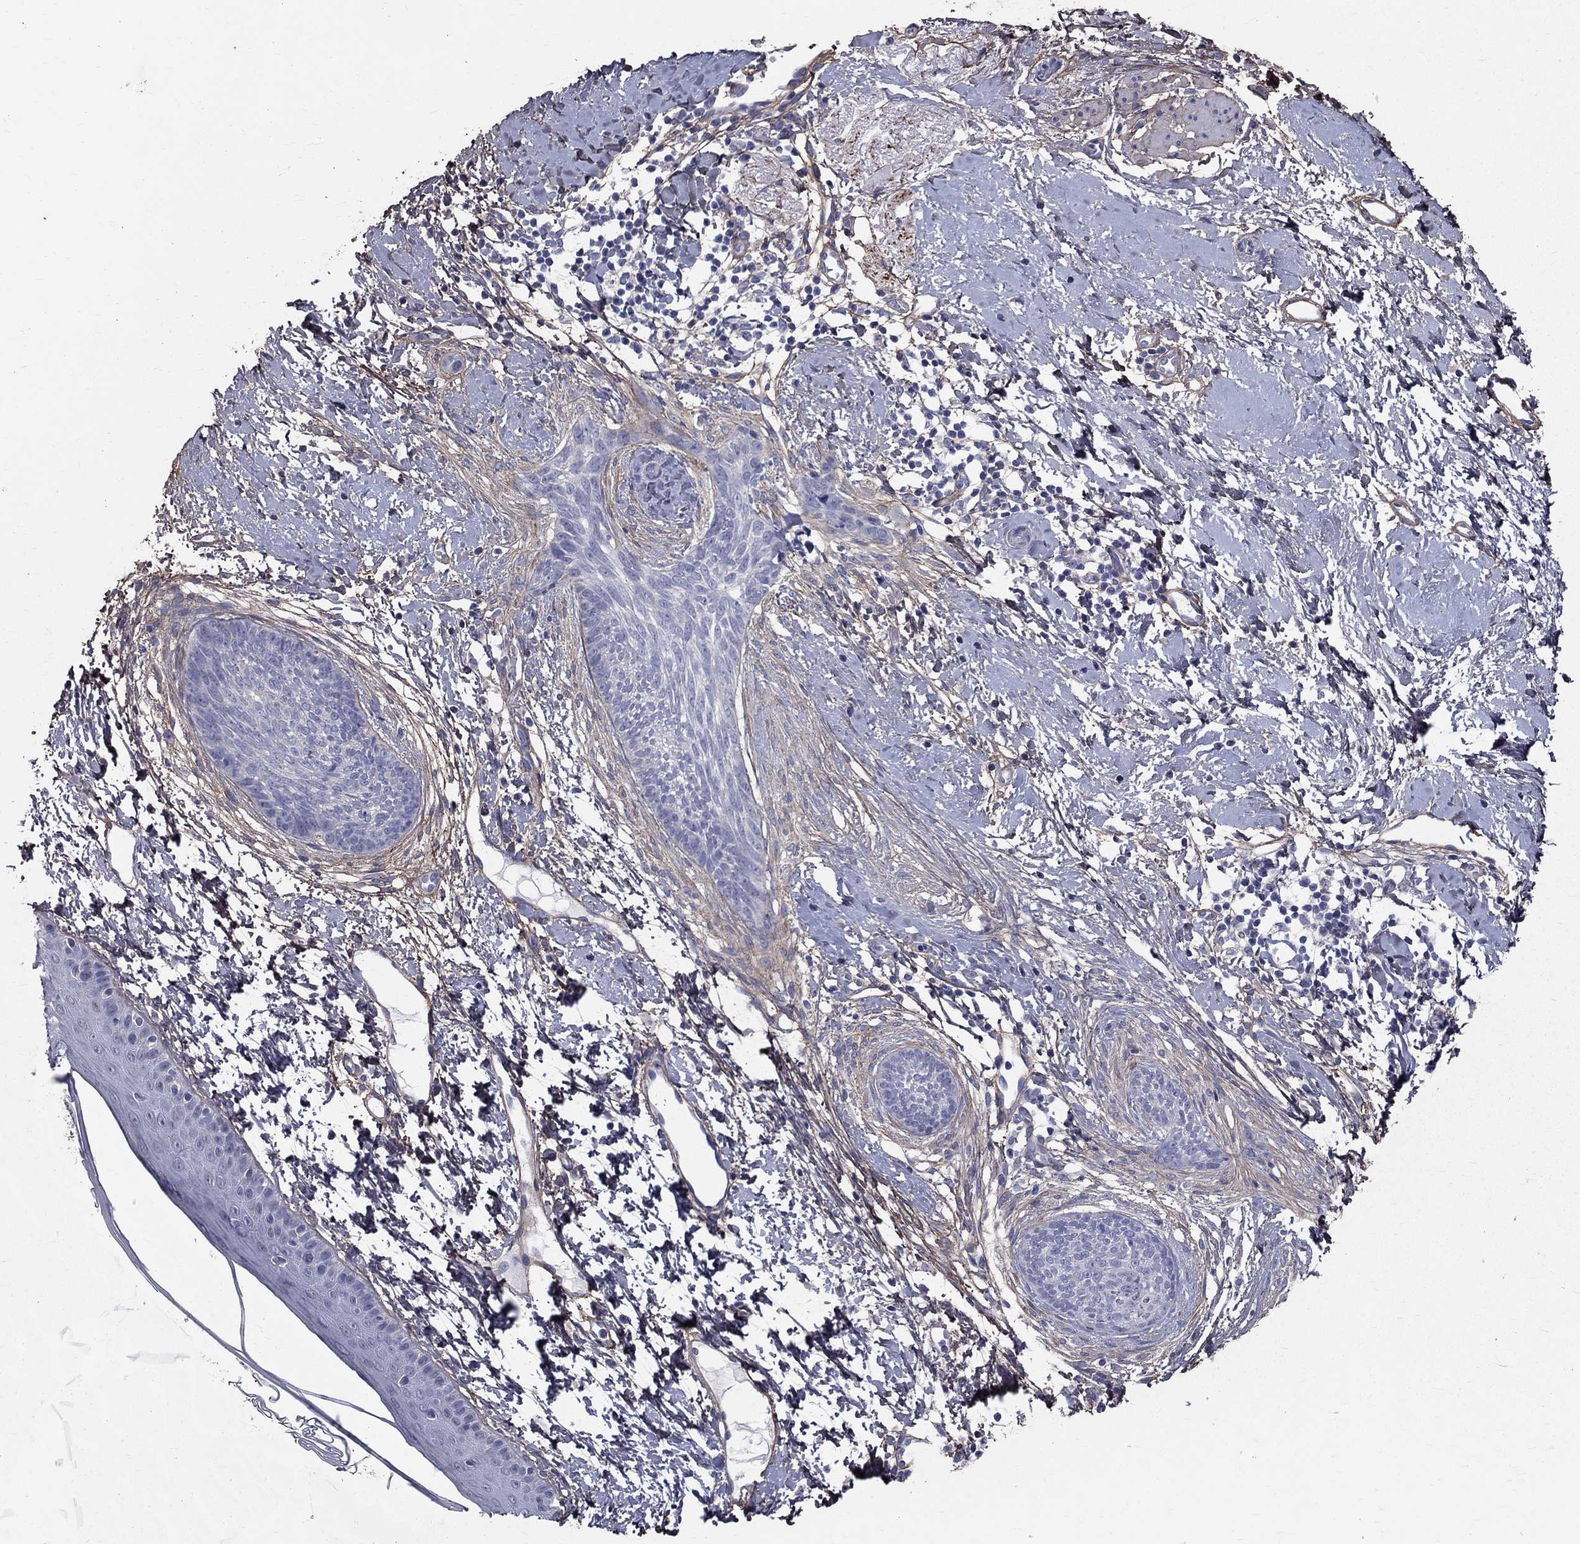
{"staining": {"intensity": "negative", "quantity": "none", "location": "none"}, "tissue": "skin cancer", "cell_type": "Tumor cells", "image_type": "cancer", "snomed": [{"axis": "morphology", "description": "Basal cell carcinoma"}, {"axis": "topography", "description": "Skin"}], "caption": "IHC of skin cancer exhibits no staining in tumor cells.", "gene": "ANXA10", "patient": {"sex": "female", "age": 65}}